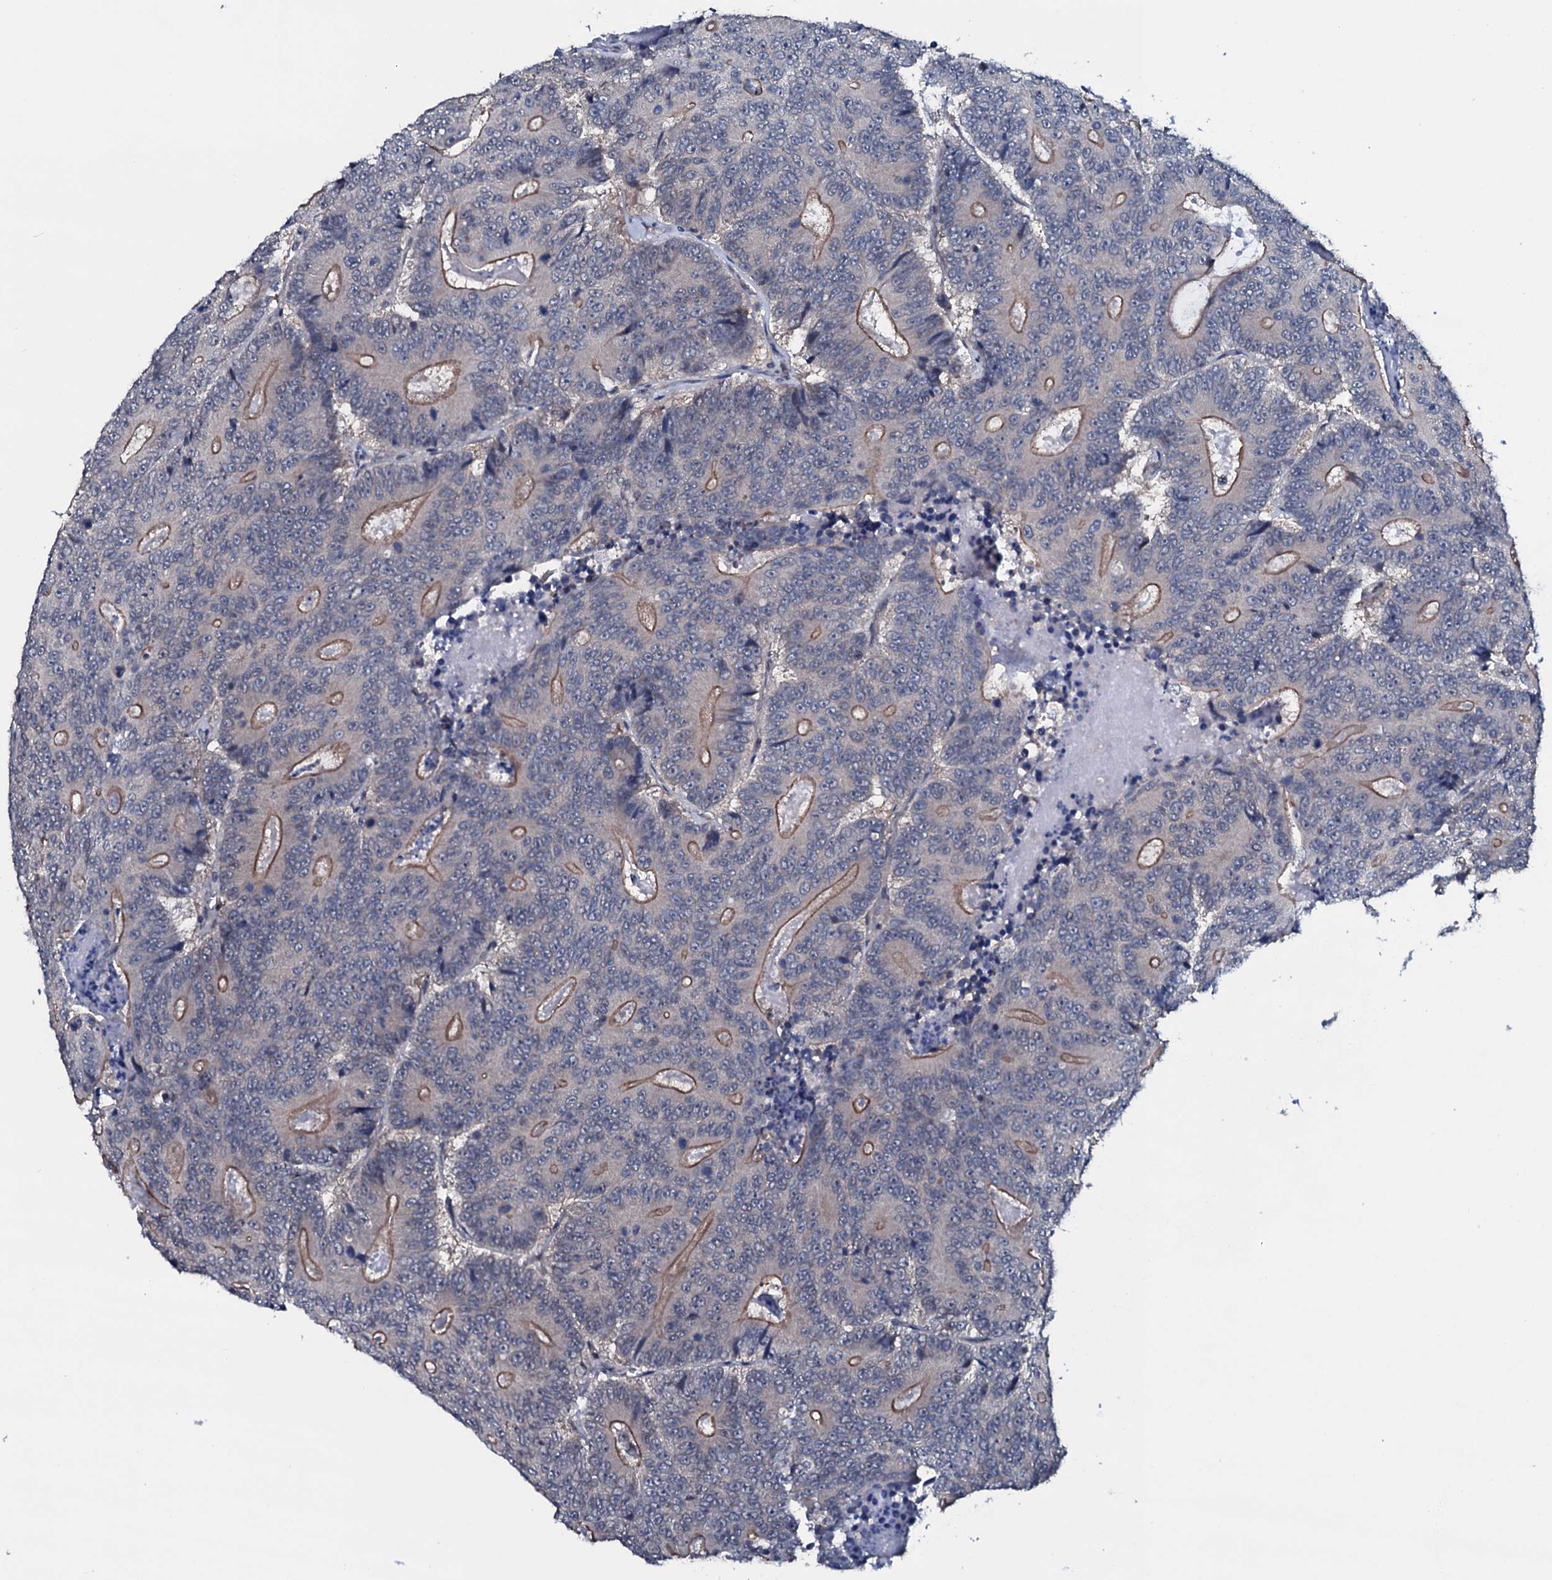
{"staining": {"intensity": "moderate", "quantity": "25%-75%", "location": "cytoplasmic/membranous"}, "tissue": "colorectal cancer", "cell_type": "Tumor cells", "image_type": "cancer", "snomed": [{"axis": "morphology", "description": "Adenocarcinoma, NOS"}, {"axis": "topography", "description": "Colon"}], "caption": "Immunohistochemical staining of human colorectal cancer demonstrates medium levels of moderate cytoplasmic/membranous protein positivity in about 25%-75% of tumor cells.", "gene": "OGFOD2", "patient": {"sex": "male", "age": 83}}